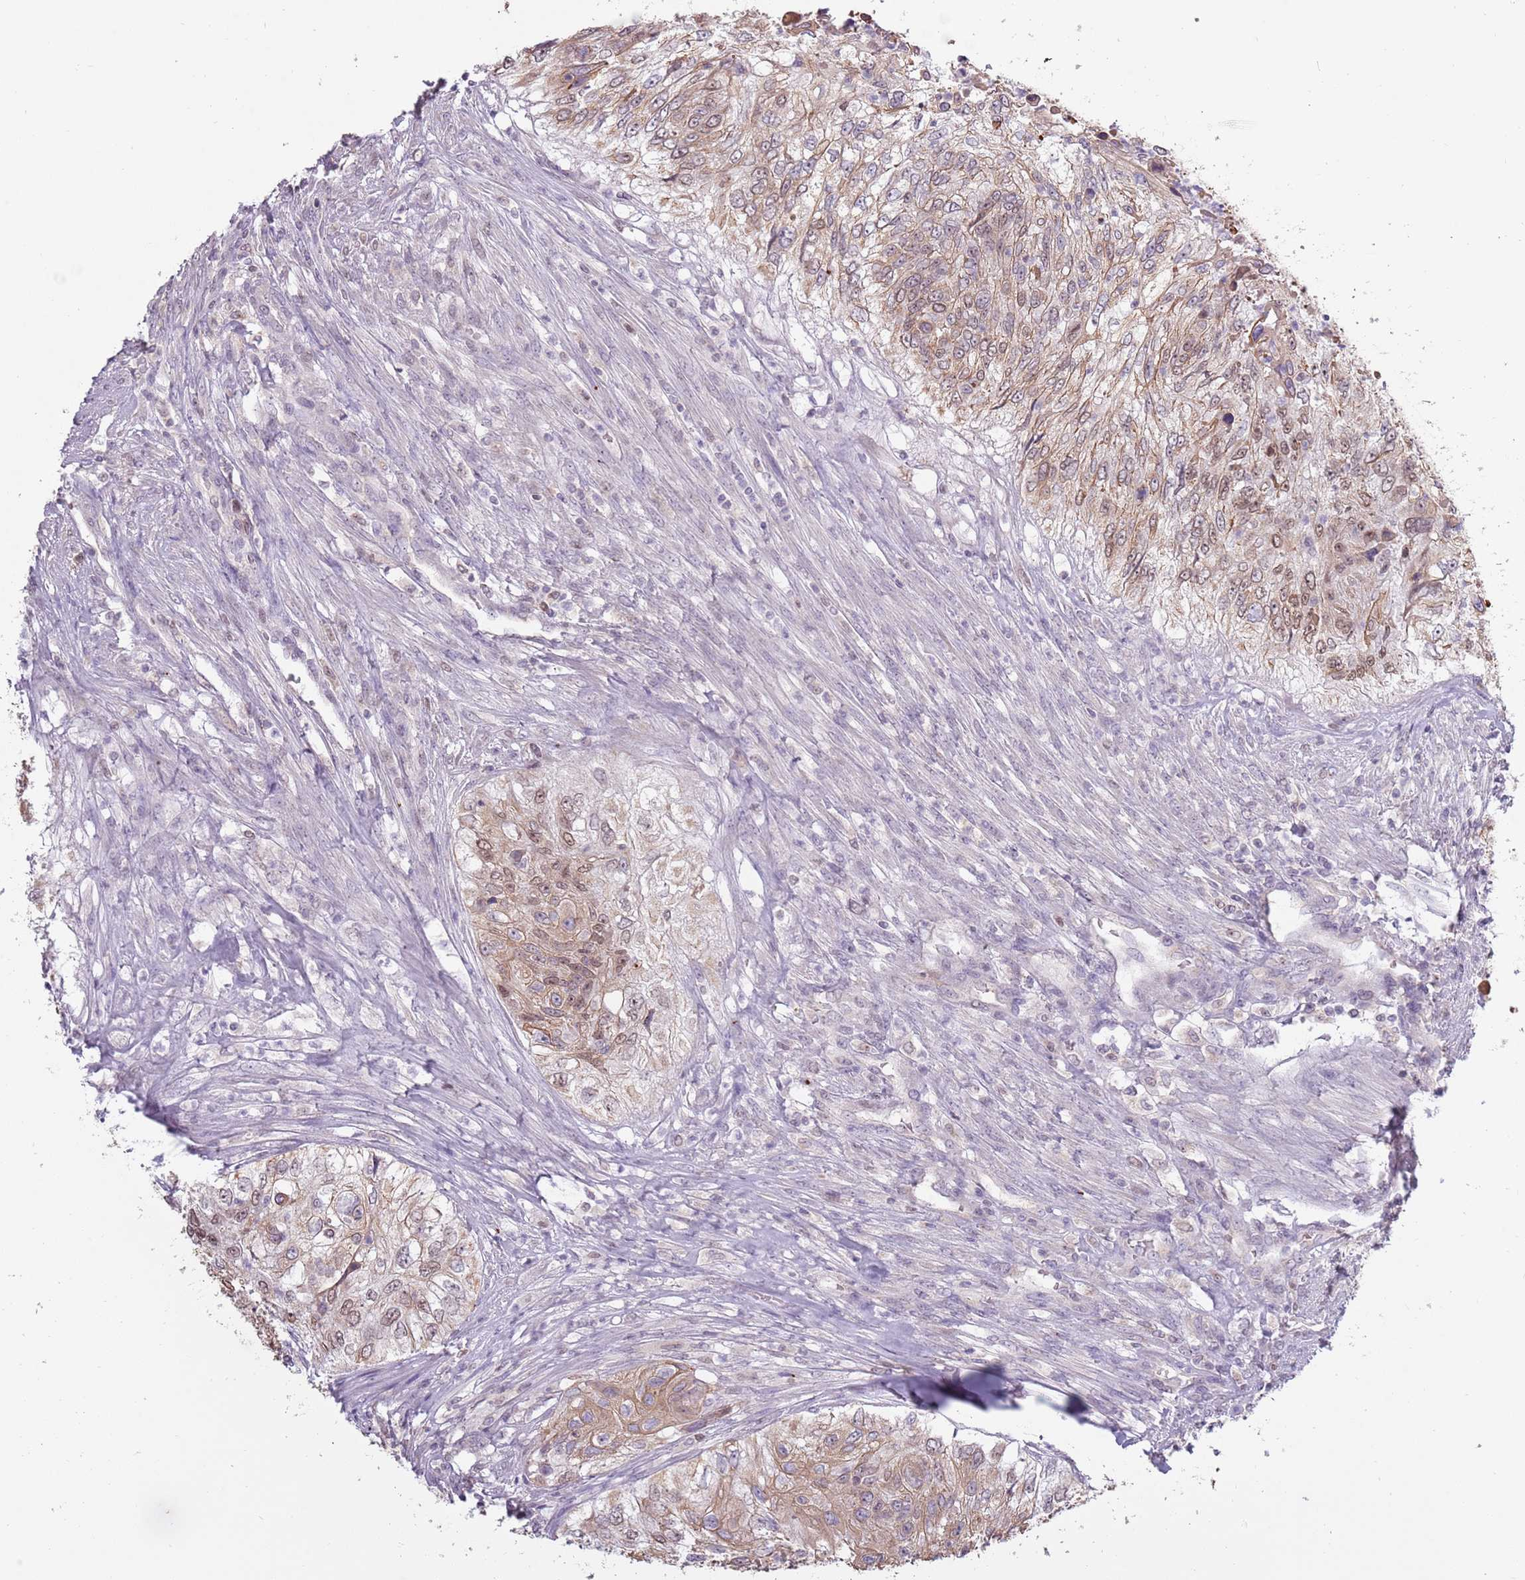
{"staining": {"intensity": "moderate", "quantity": "25%-75%", "location": "nuclear"}, "tissue": "urothelial cancer", "cell_type": "Tumor cells", "image_type": "cancer", "snomed": [{"axis": "morphology", "description": "Urothelial carcinoma, High grade"}, {"axis": "topography", "description": "Urinary bladder"}], "caption": "Urothelial cancer stained for a protein reveals moderate nuclear positivity in tumor cells.", "gene": "SYS1", "patient": {"sex": "female", "age": 60}}